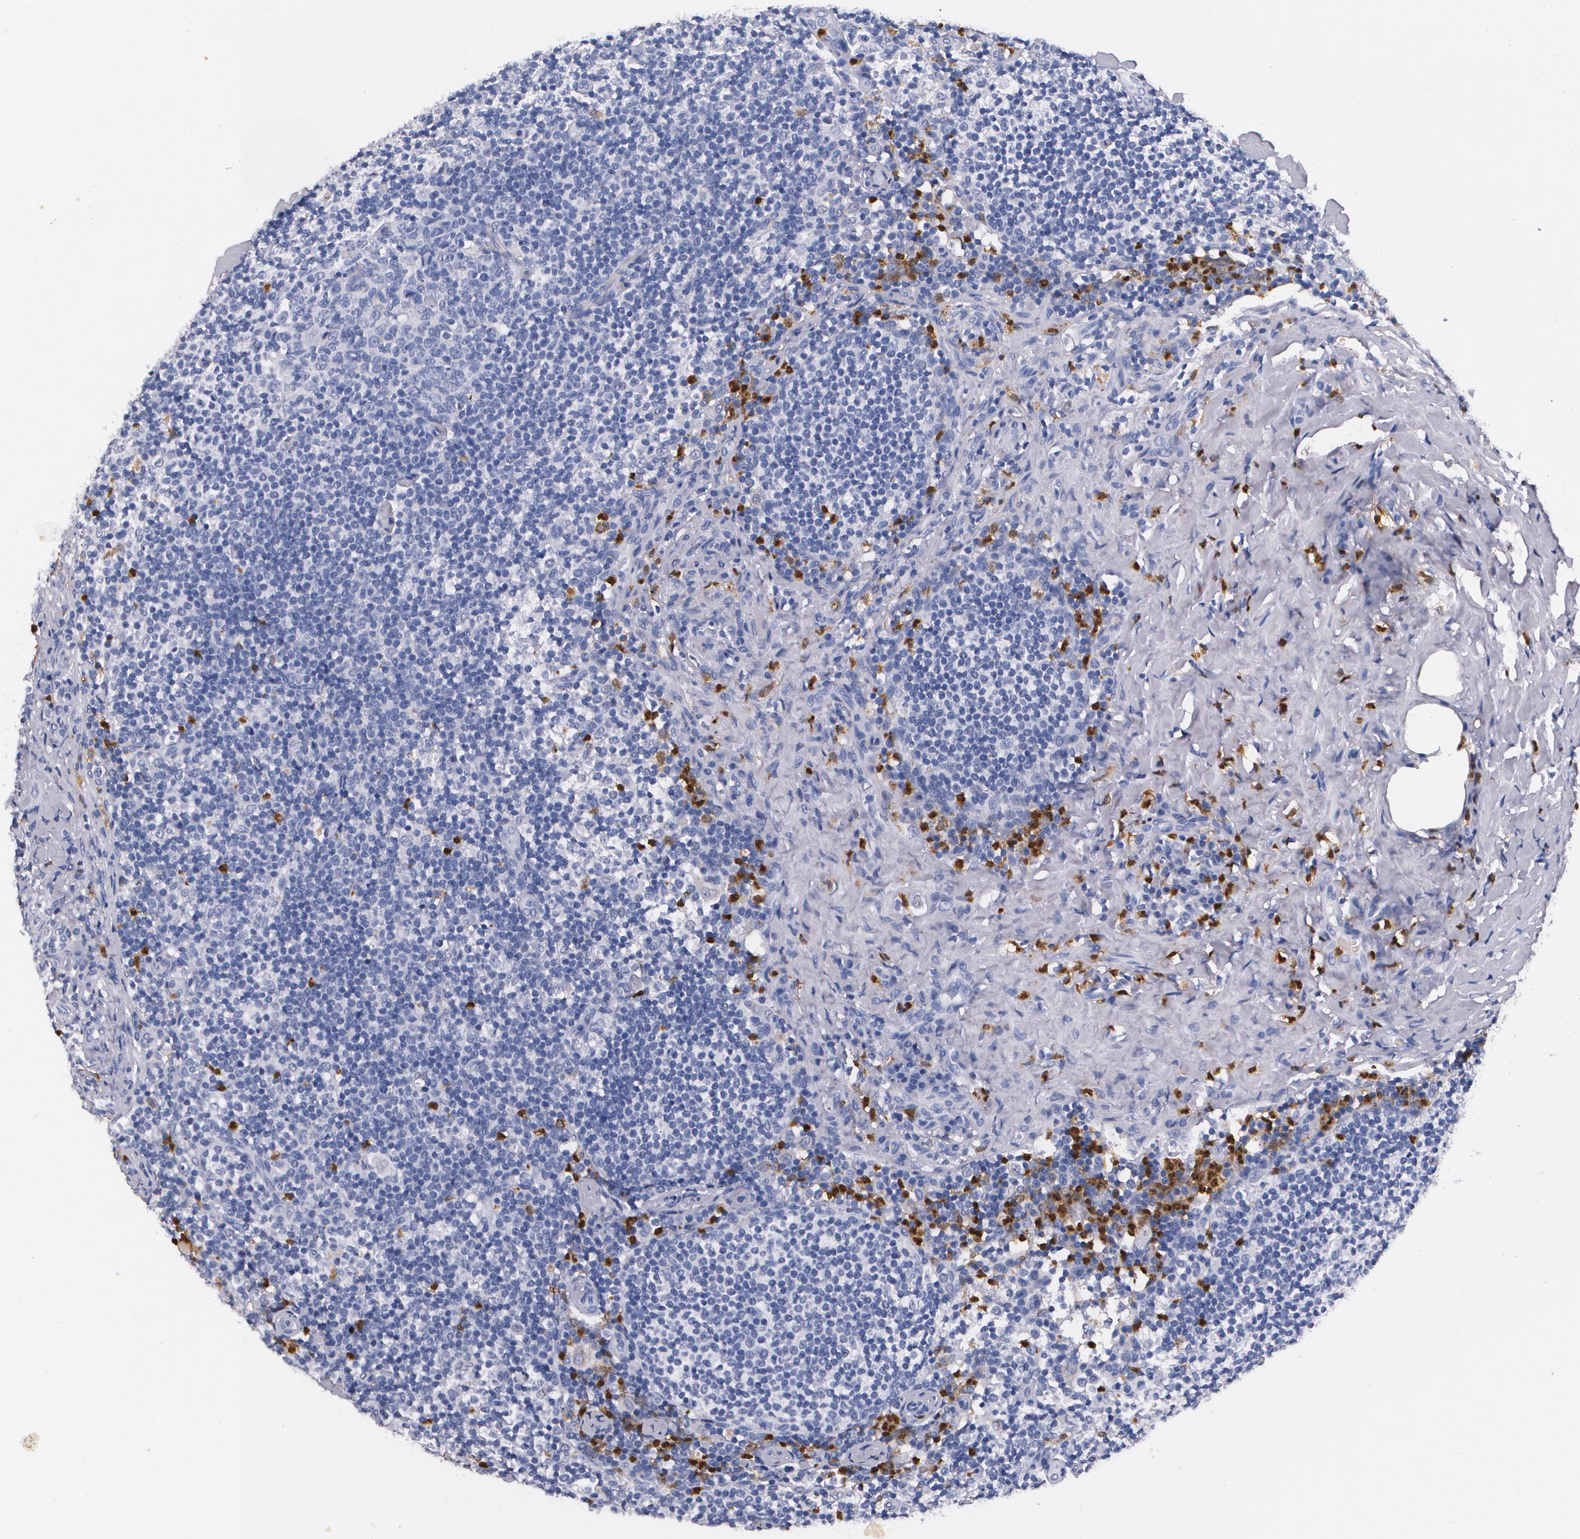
{"staining": {"intensity": "strong", "quantity": "<25%", "location": "nuclear"}, "tissue": "lymph node", "cell_type": "Non-germinal center cells", "image_type": "normal", "snomed": [{"axis": "morphology", "description": "Normal tissue, NOS"}, {"axis": "morphology", "description": "Inflammation, NOS"}, {"axis": "topography", "description": "Lymph node"}], "caption": "A high-resolution photomicrograph shows immunohistochemistry (IHC) staining of normal lymph node, which displays strong nuclear staining in approximately <25% of non-germinal center cells.", "gene": "S100A8", "patient": {"sex": "male", "age": 46}}